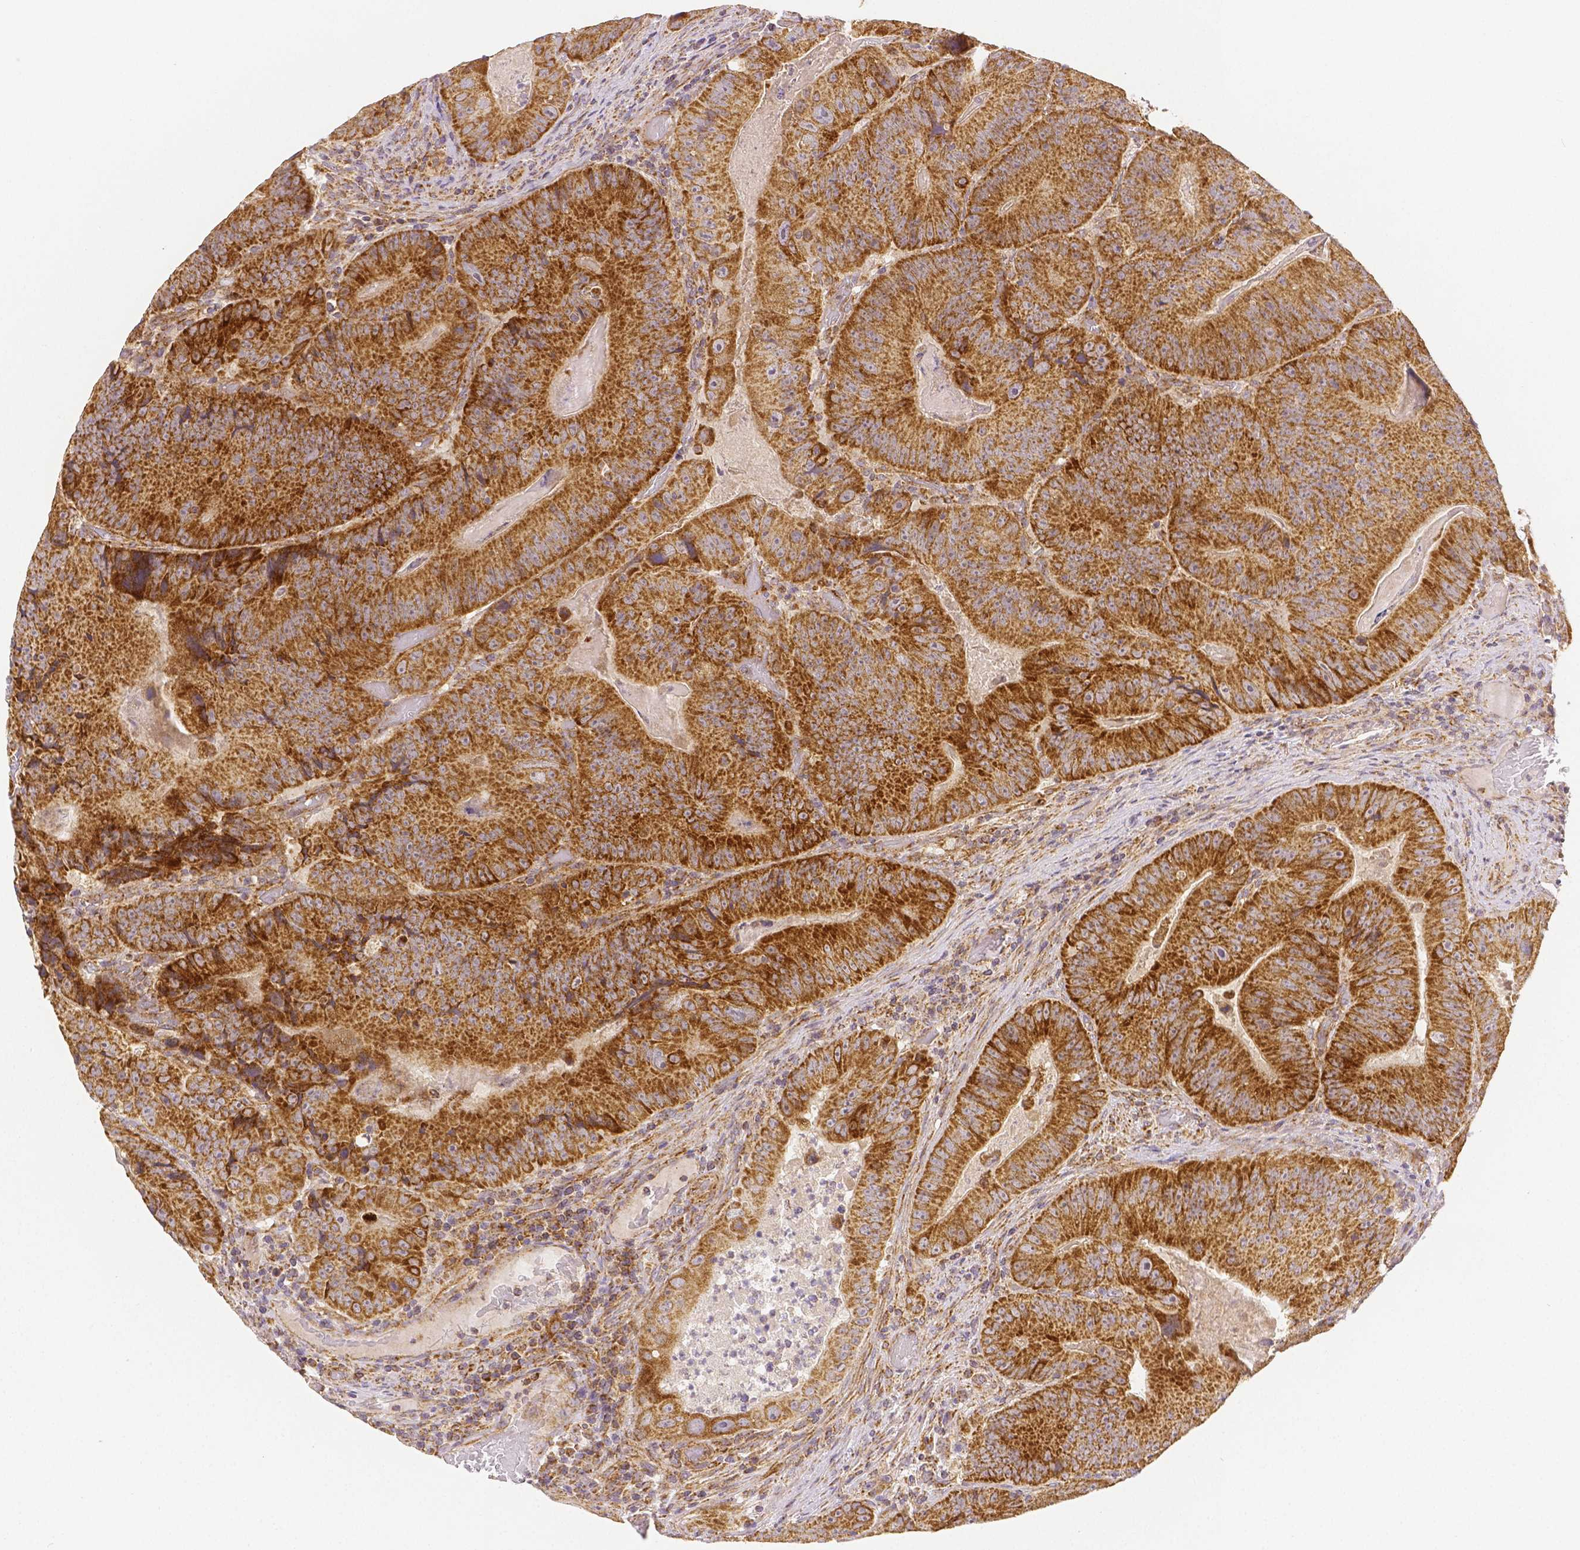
{"staining": {"intensity": "strong", "quantity": ">75%", "location": "cytoplasmic/membranous"}, "tissue": "colorectal cancer", "cell_type": "Tumor cells", "image_type": "cancer", "snomed": [{"axis": "morphology", "description": "Adenocarcinoma, NOS"}, {"axis": "topography", "description": "Colon"}], "caption": "Immunohistochemical staining of adenocarcinoma (colorectal) reveals high levels of strong cytoplasmic/membranous protein positivity in approximately >75% of tumor cells.", "gene": "RHOT1", "patient": {"sex": "female", "age": 86}}